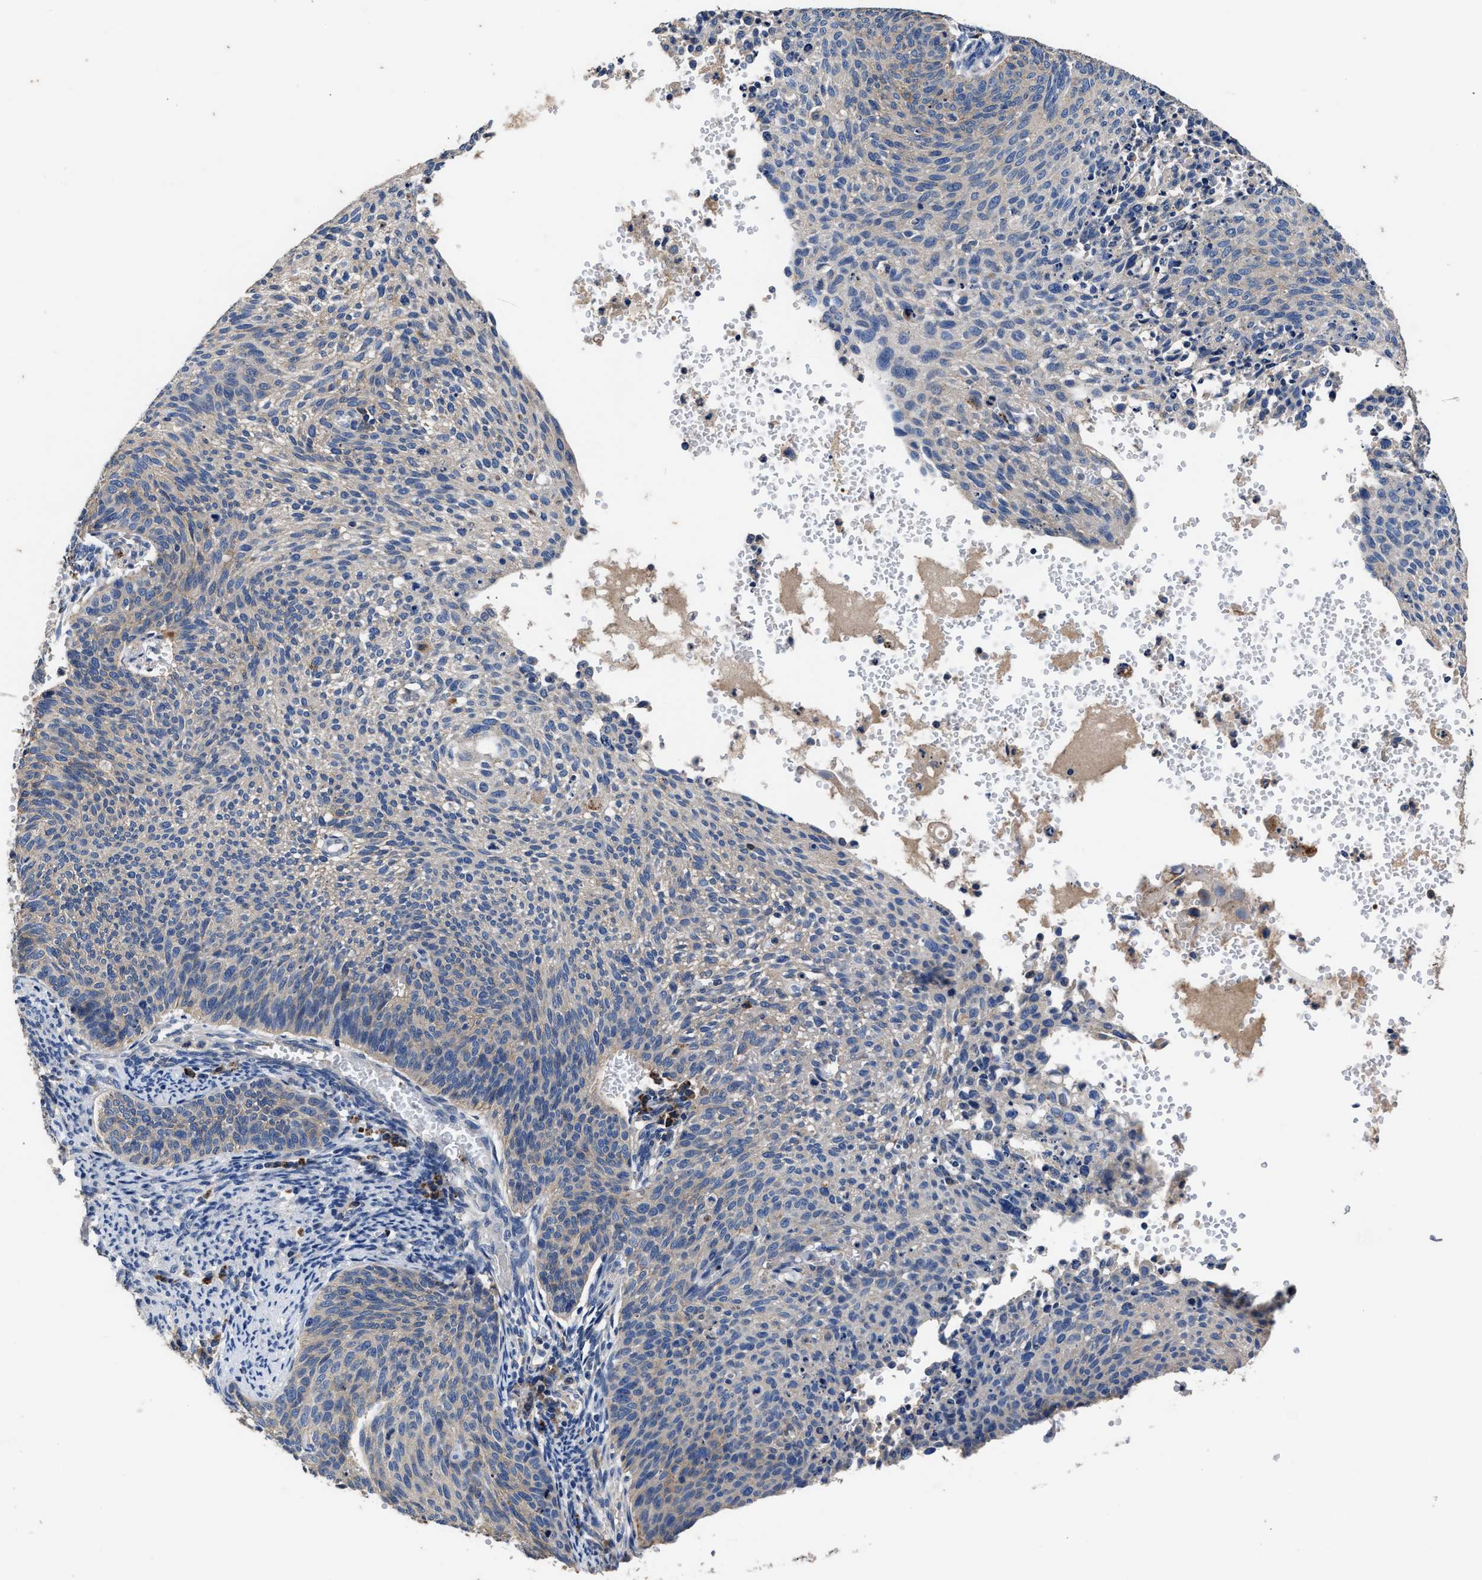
{"staining": {"intensity": "negative", "quantity": "none", "location": "none"}, "tissue": "cervical cancer", "cell_type": "Tumor cells", "image_type": "cancer", "snomed": [{"axis": "morphology", "description": "Squamous cell carcinoma, NOS"}, {"axis": "topography", "description": "Cervix"}], "caption": "This micrograph is of cervical squamous cell carcinoma stained with immunohistochemistry (IHC) to label a protein in brown with the nuclei are counter-stained blue. There is no positivity in tumor cells.", "gene": "UBR4", "patient": {"sex": "female", "age": 70}}